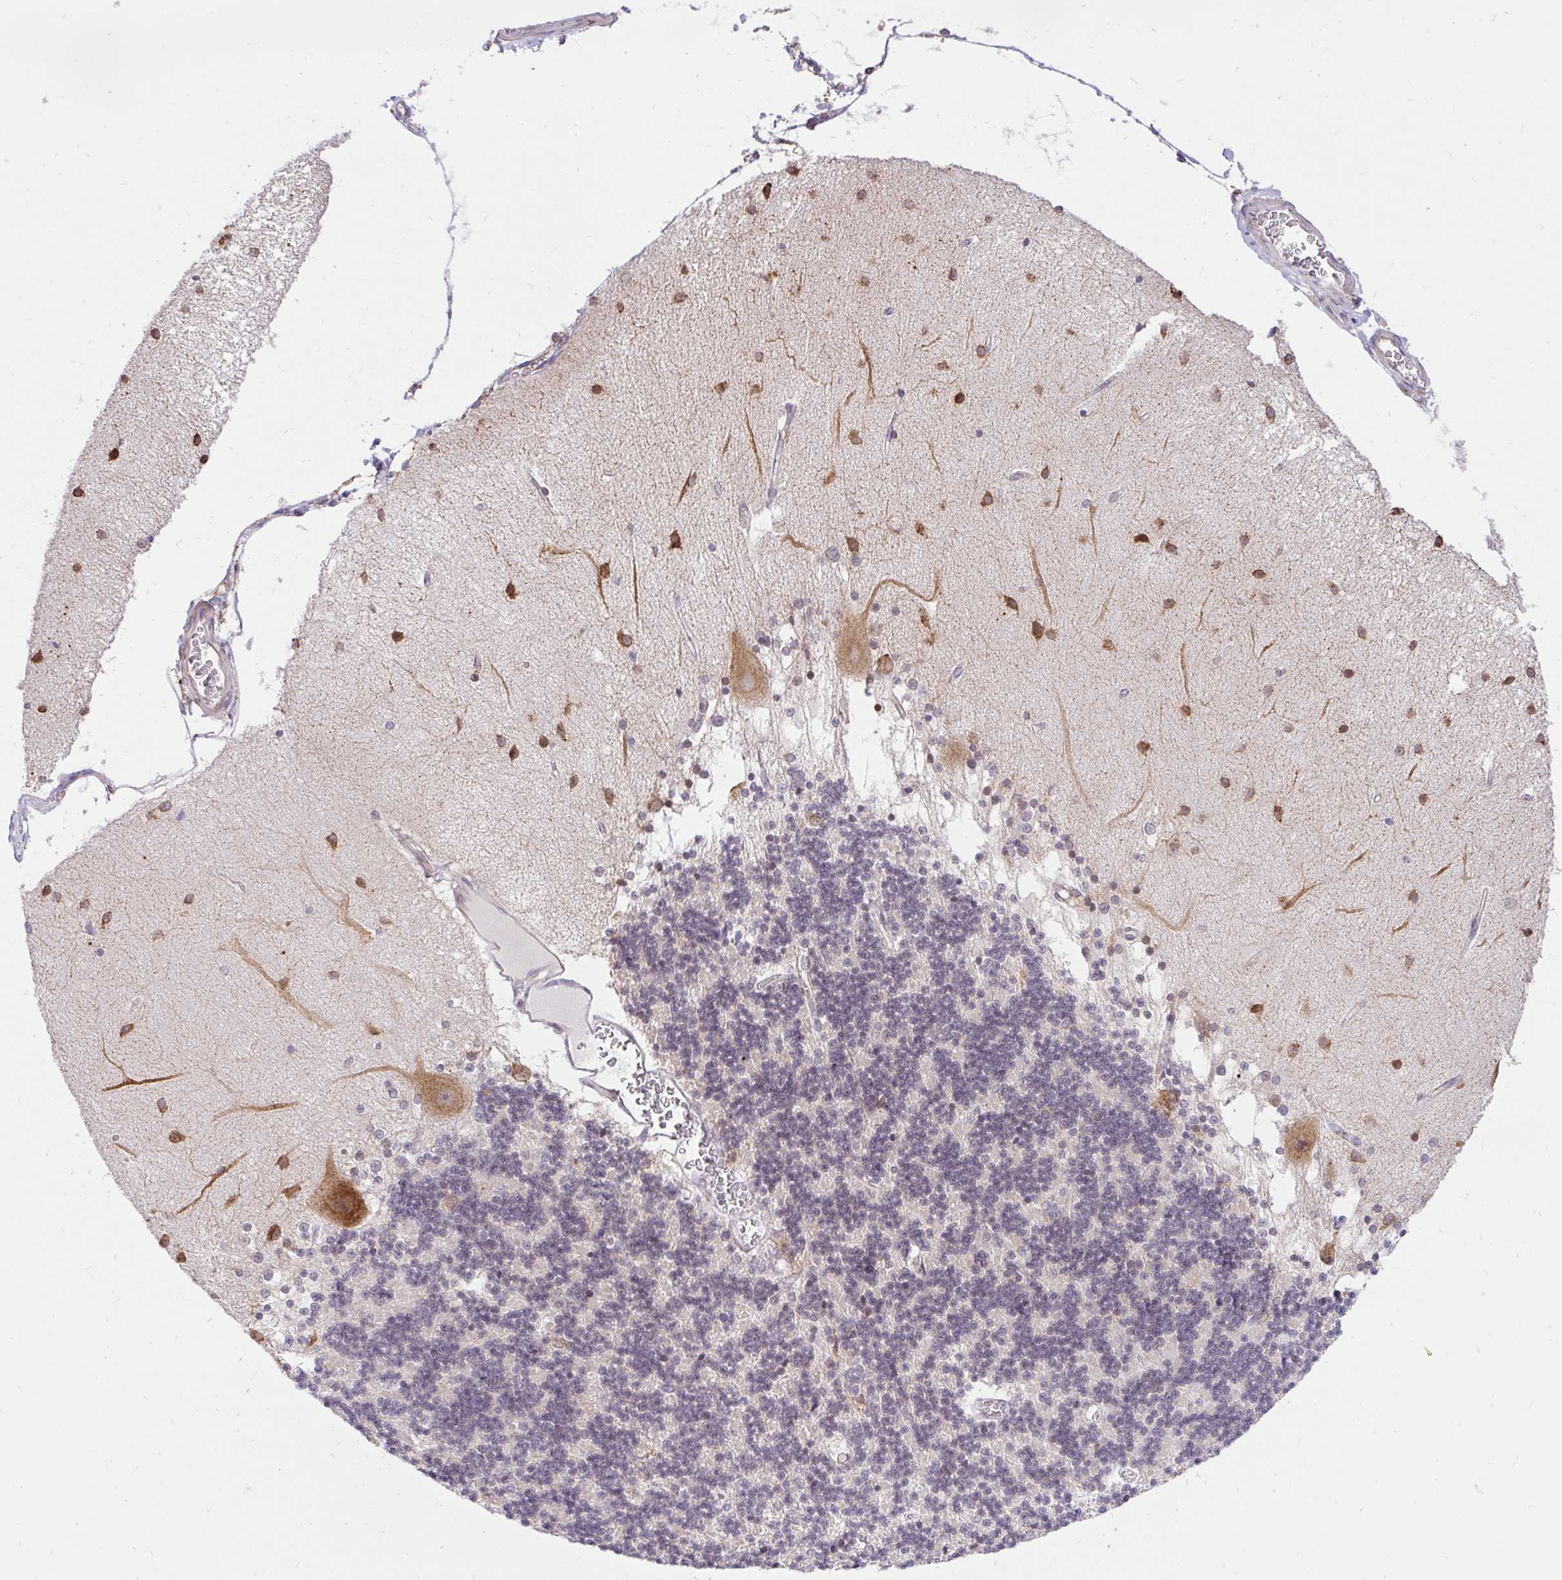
{"staining": {"intensity": "moderate", "quantity": "25%-75%", "location": "nuclear"}, "tissue": "cerebellum", "cell_type": "Cells in granular layer", "image_type": "normal", "snomed": [{"axis": "morphology", "description": "Normal tissue, NOS"}, {"axis": "topography", "description": "Cerebellum"}], "caption": "DAB immunohistochemical staining of unremarkable human cerebellum demonstrates moderate nuclear protein expression in approximately 25%-75% of cells in granular layer.", "gene": "NAALAD2", "patient": {"sex": "female", "age": 54}}